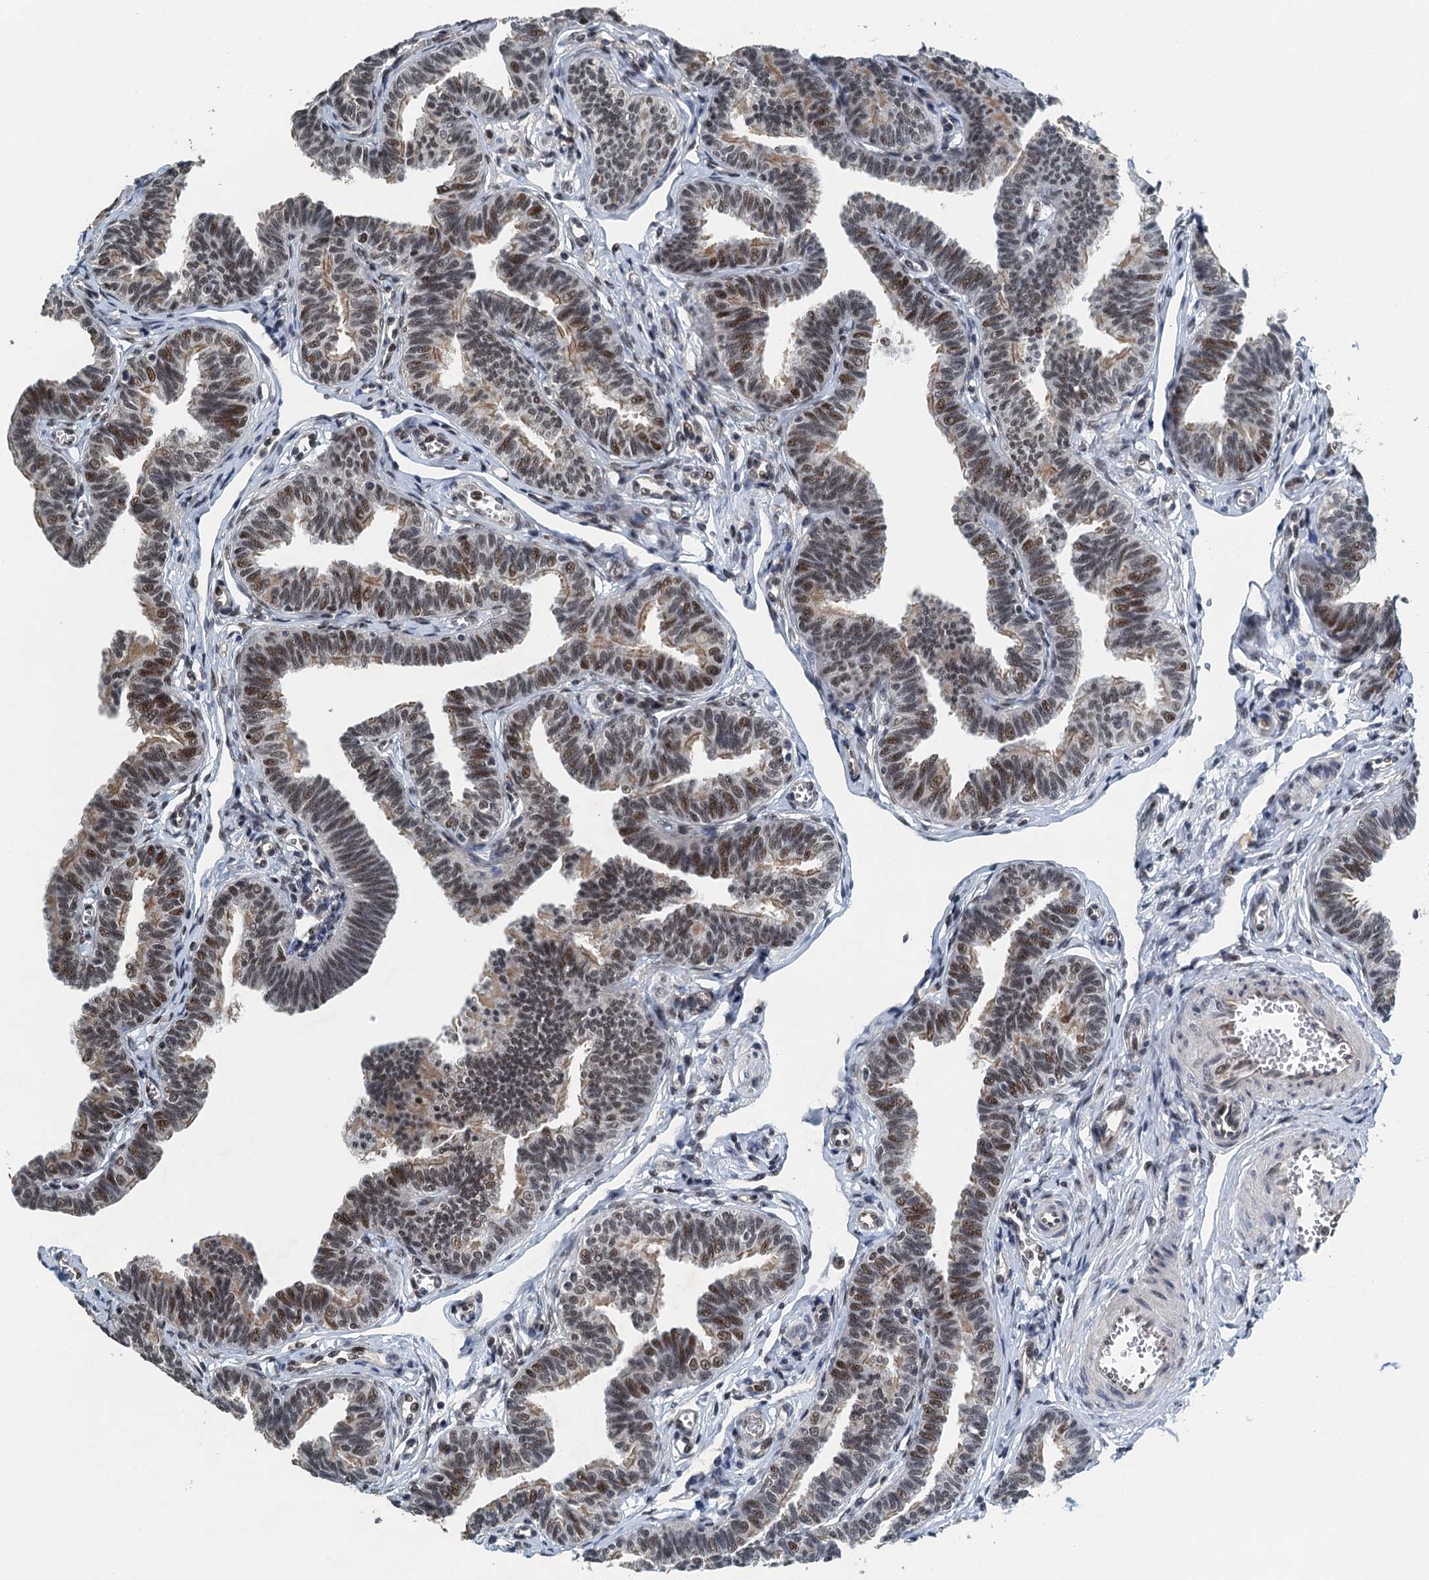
{"staining": {"intensity": "moderate", "quantity": ">75%", "location": "nuclear"}, "tissue": "fallopian tube", "cell_type": "Glandular cells", "image_type": "normal", "snomed": [{"axis": "morphology", "description": "Normal tissue, NOS"}, {"axis": "topography", "description": "Fallopian tube"}, {"axis": "topography", "description": "Ovary"}], "caption": "Protein staining exhibits moderate nuclear staining in approximately >75% of glandular cells in unremarkable fallopian tube. (DAB IHC, brown staining for protein, blue staining for nuclei).", "gene": "MTA3", "patient": {"sex": "female", "age": 23}}